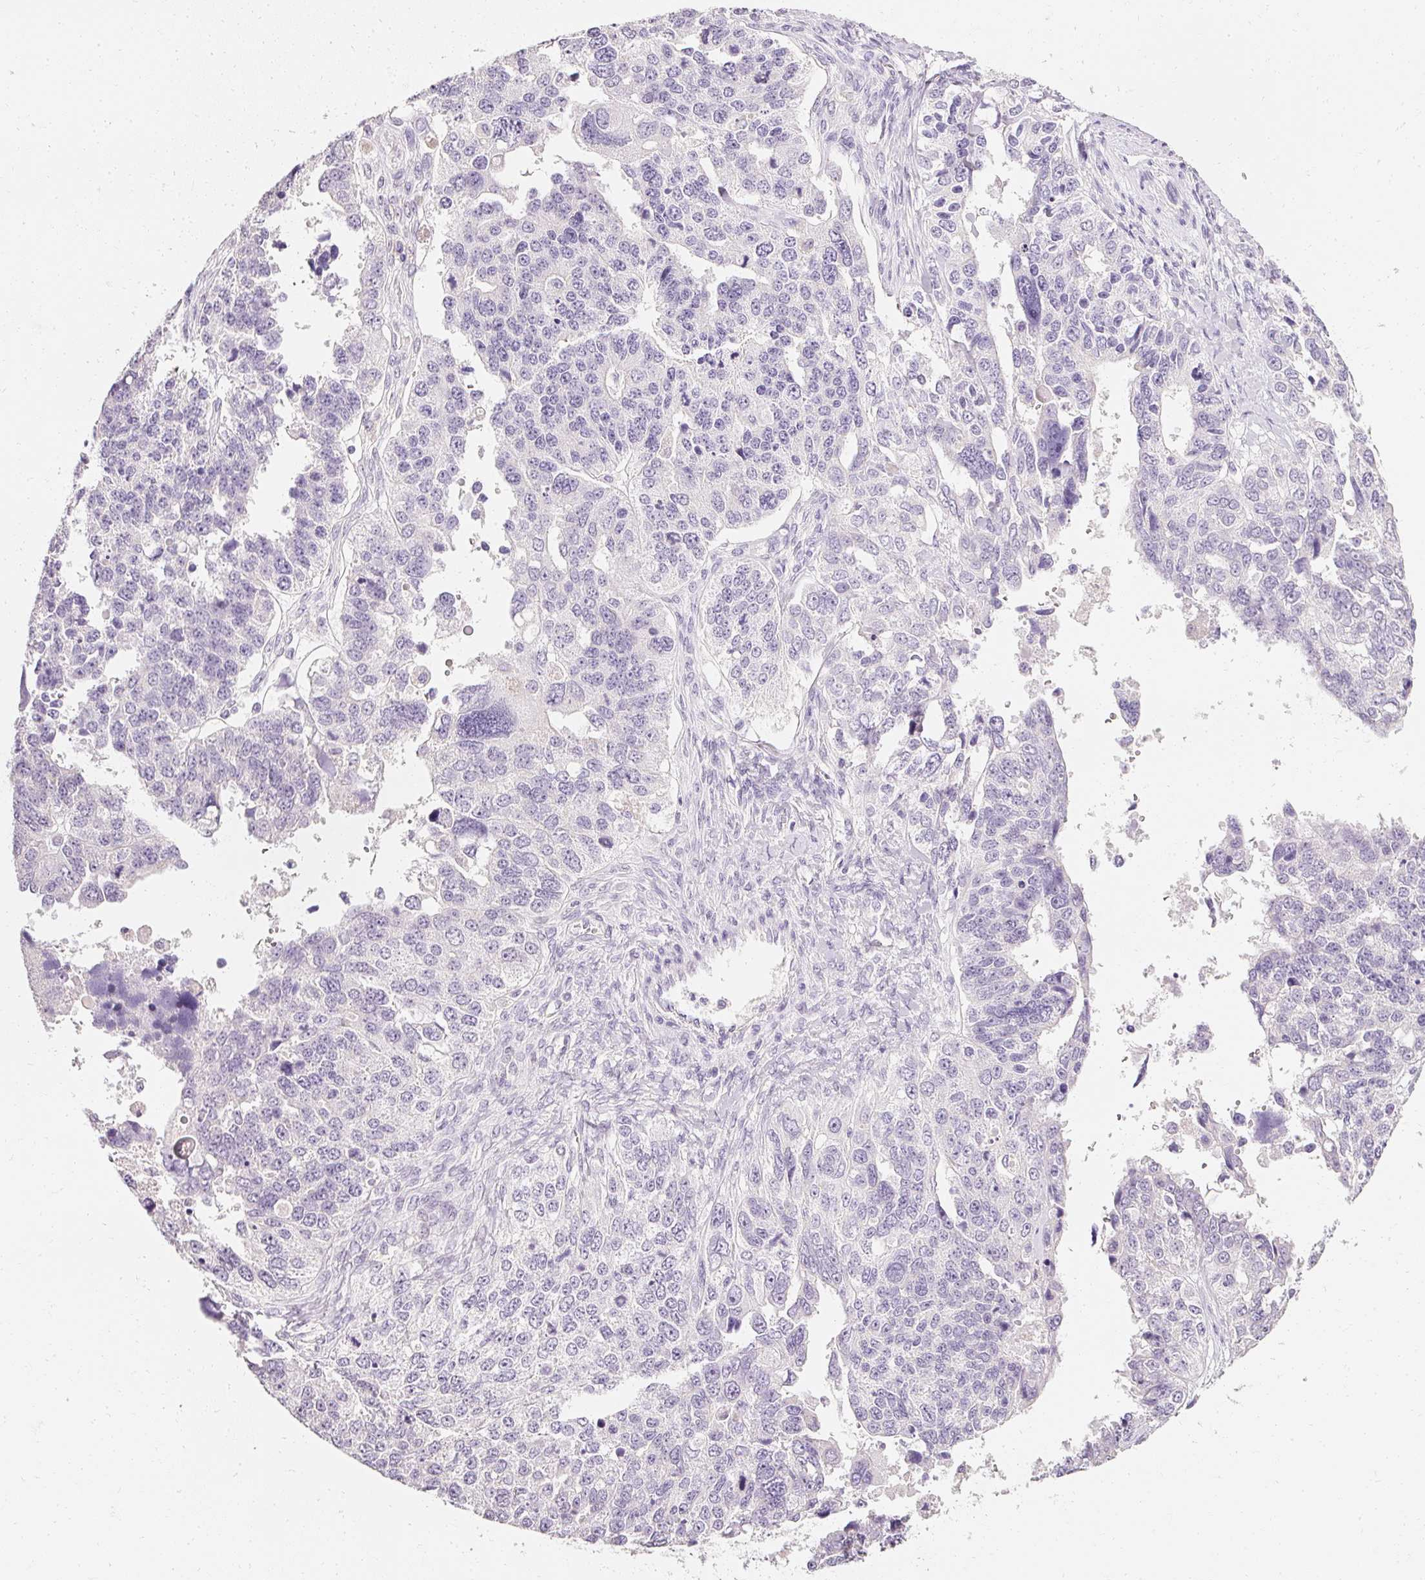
{"staining": {"intensity": "negative", "quantity": "none", "location": "none"}, "tissue": "ovarian cancer", "cell_type": "Tumor cells", "image_type": "cancer", "snomed": [{"axis": "morphology", "description": "Cystadenocarcinoma, serous, NOS"}, {"axis": "topography", "description": "Ovary"}], "caption": "Histopathology image shows no protein expression in tumor cells of ovarian cancer (serous cystadenocarcinoma) tissue.", "gene": "ELAVL3", "patient": {"sex": "female", "age": 76}}